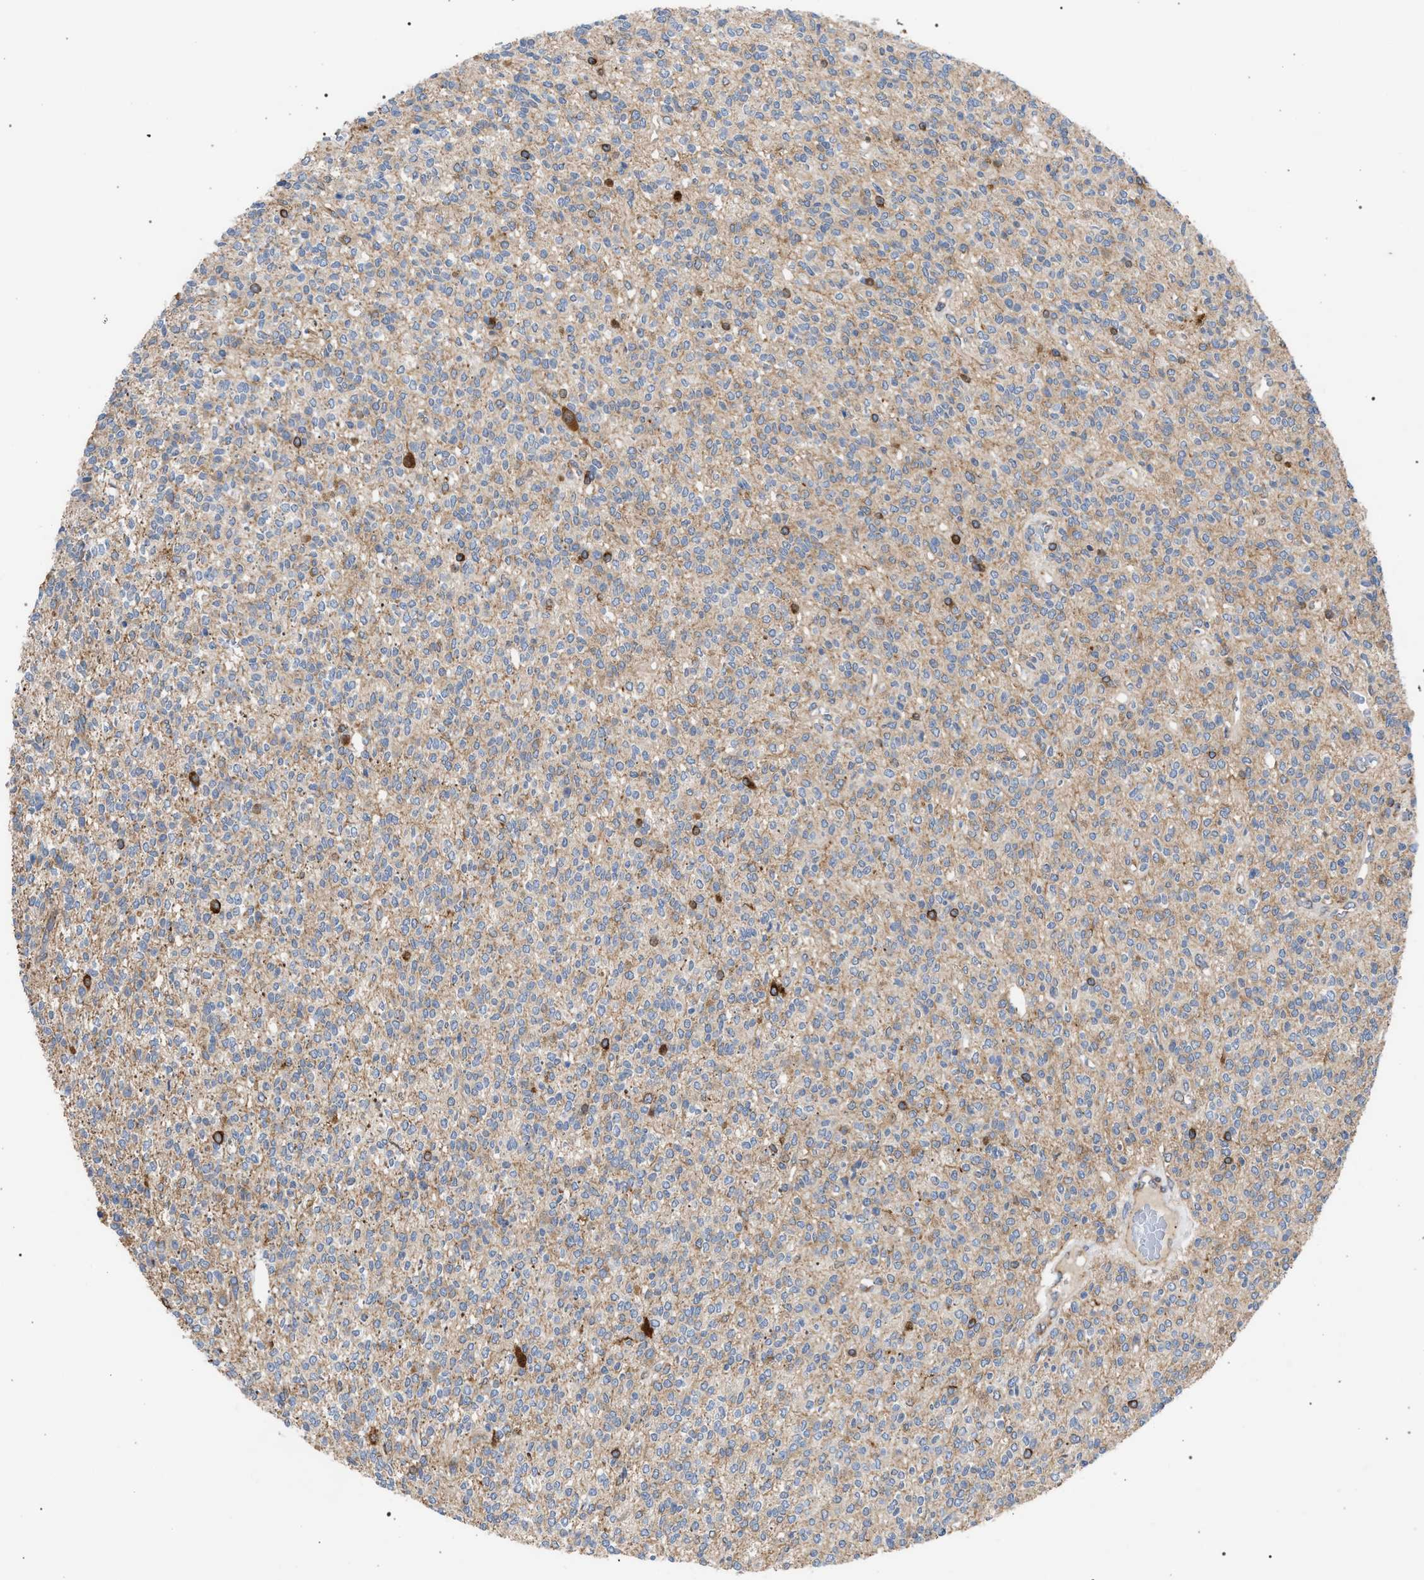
{"staining": {"intensity": "moderate", "quantity": "<25%", "location": "cytoplasmic/membranous"}, "tissue": "glioma", "cell_type": "Tumor cells", "image_type": "cancer", "snomed": [{"axis": "morphology", "description": "Glioma, malignant, High grade"}, {"axis": "topography", "description": "Brain"}], "caption": "Immunohistochemistry (IHC) (DAB) staining of glioma demonstrates moderate cytoplasmic/membranous protein staining in approximately <25% of tumor cells.", "gene": "CDR2L", "patient": {"sex": "male", "age": 34}}